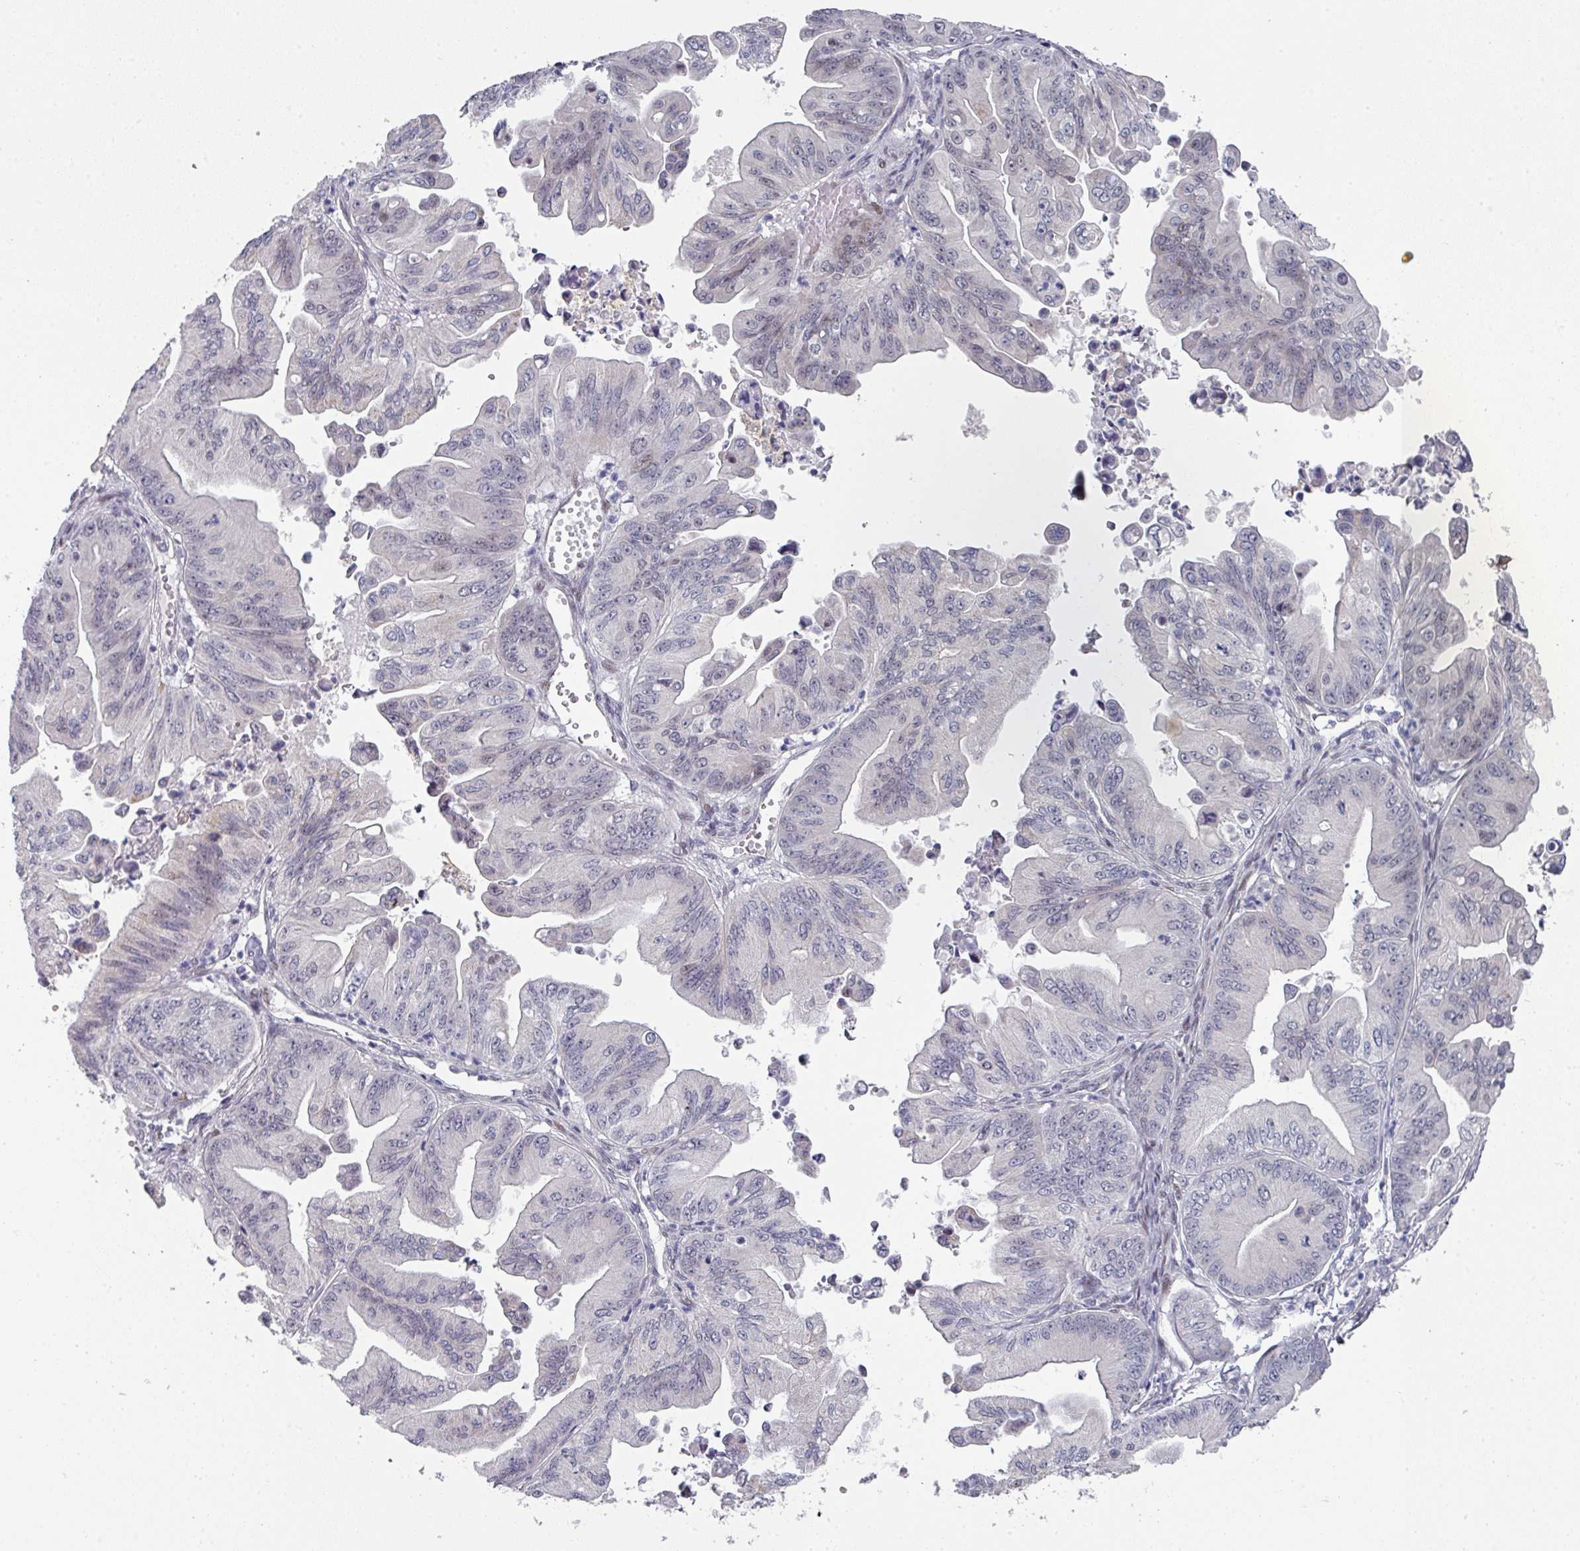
{"staining": {"intensity": "moderate", "quantity": "<25%", "location": "nuclear"}, "tissue": "ovarian cancer", "cell_type": "Tumor cells", "image_type": "cancer", "snomed": [{"axis": "morphology", "description": "Cystadenocarcinoma, mucinous, NOS"}, {"axis": "topography", "description": "Ovary"}], "caption": "A brown stain labels moderate nuclear staining of a protein in human ovarian cancer (mucinous cystadenocarcinoma) tumor cells.", "gene": "TMCC1", "patient": {"sex": "female", "age": 71}}